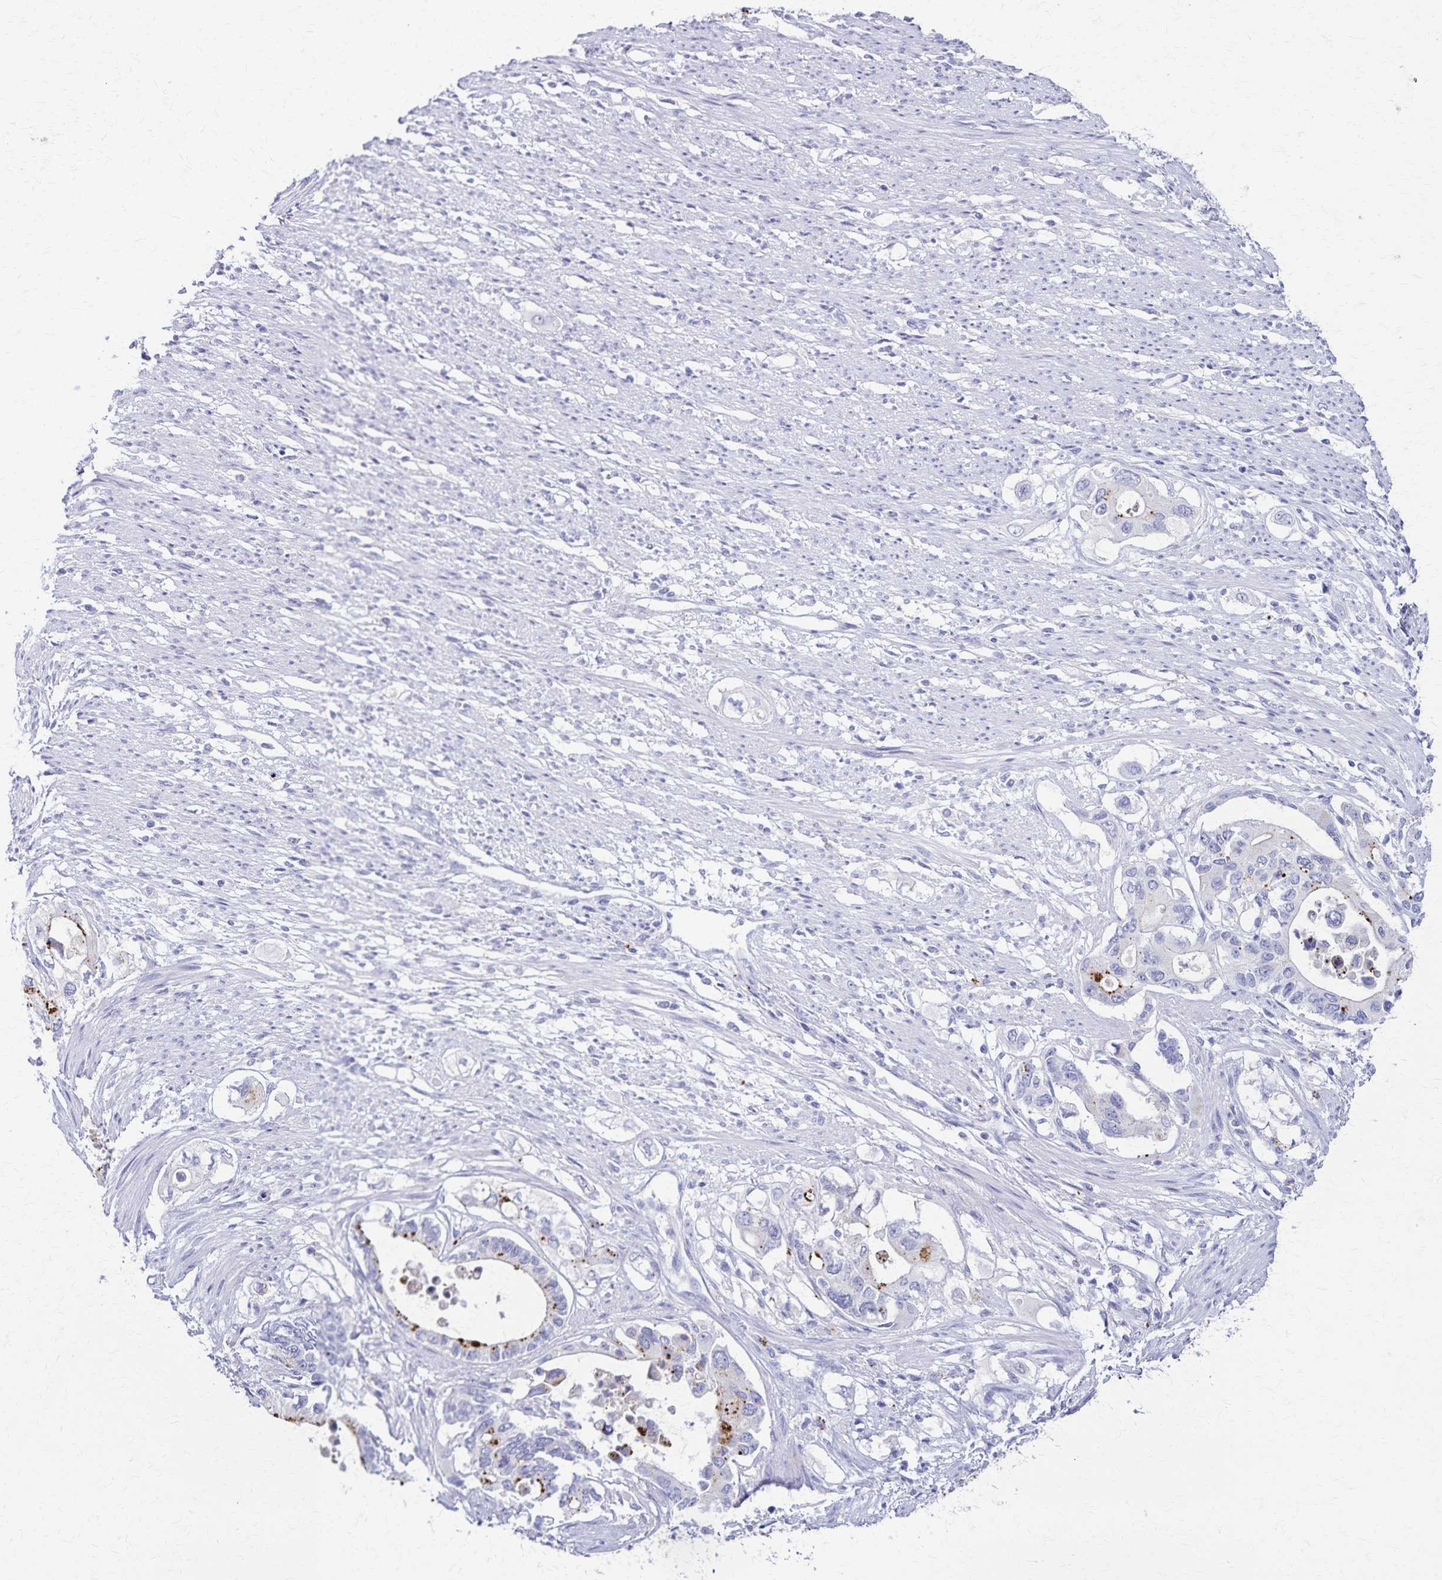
{"staining": {"intensity": "moderate", "quantity": "<25%", "location": "cytoplasmic/membranous"}, "tissue": "pancreatic cancer", "cell_type": "Tumor cells", "image_type": "cancer", "snomed": [{"axis": "morphology", "description": "Adenocarcinoma, NOS"}, {"axis": "topography", "description": "Pancreas"}], "caption": "Immunohistochemistry photomicrograph of human pancreatic adenocarcinoma stained for a protein (brown), which exhibits low levels of moderate cytoplasmic/membranous staining in about <25% of tumor cells.", "gene": "TMEM60", "patient": {"sex": "female", "age": 63}}